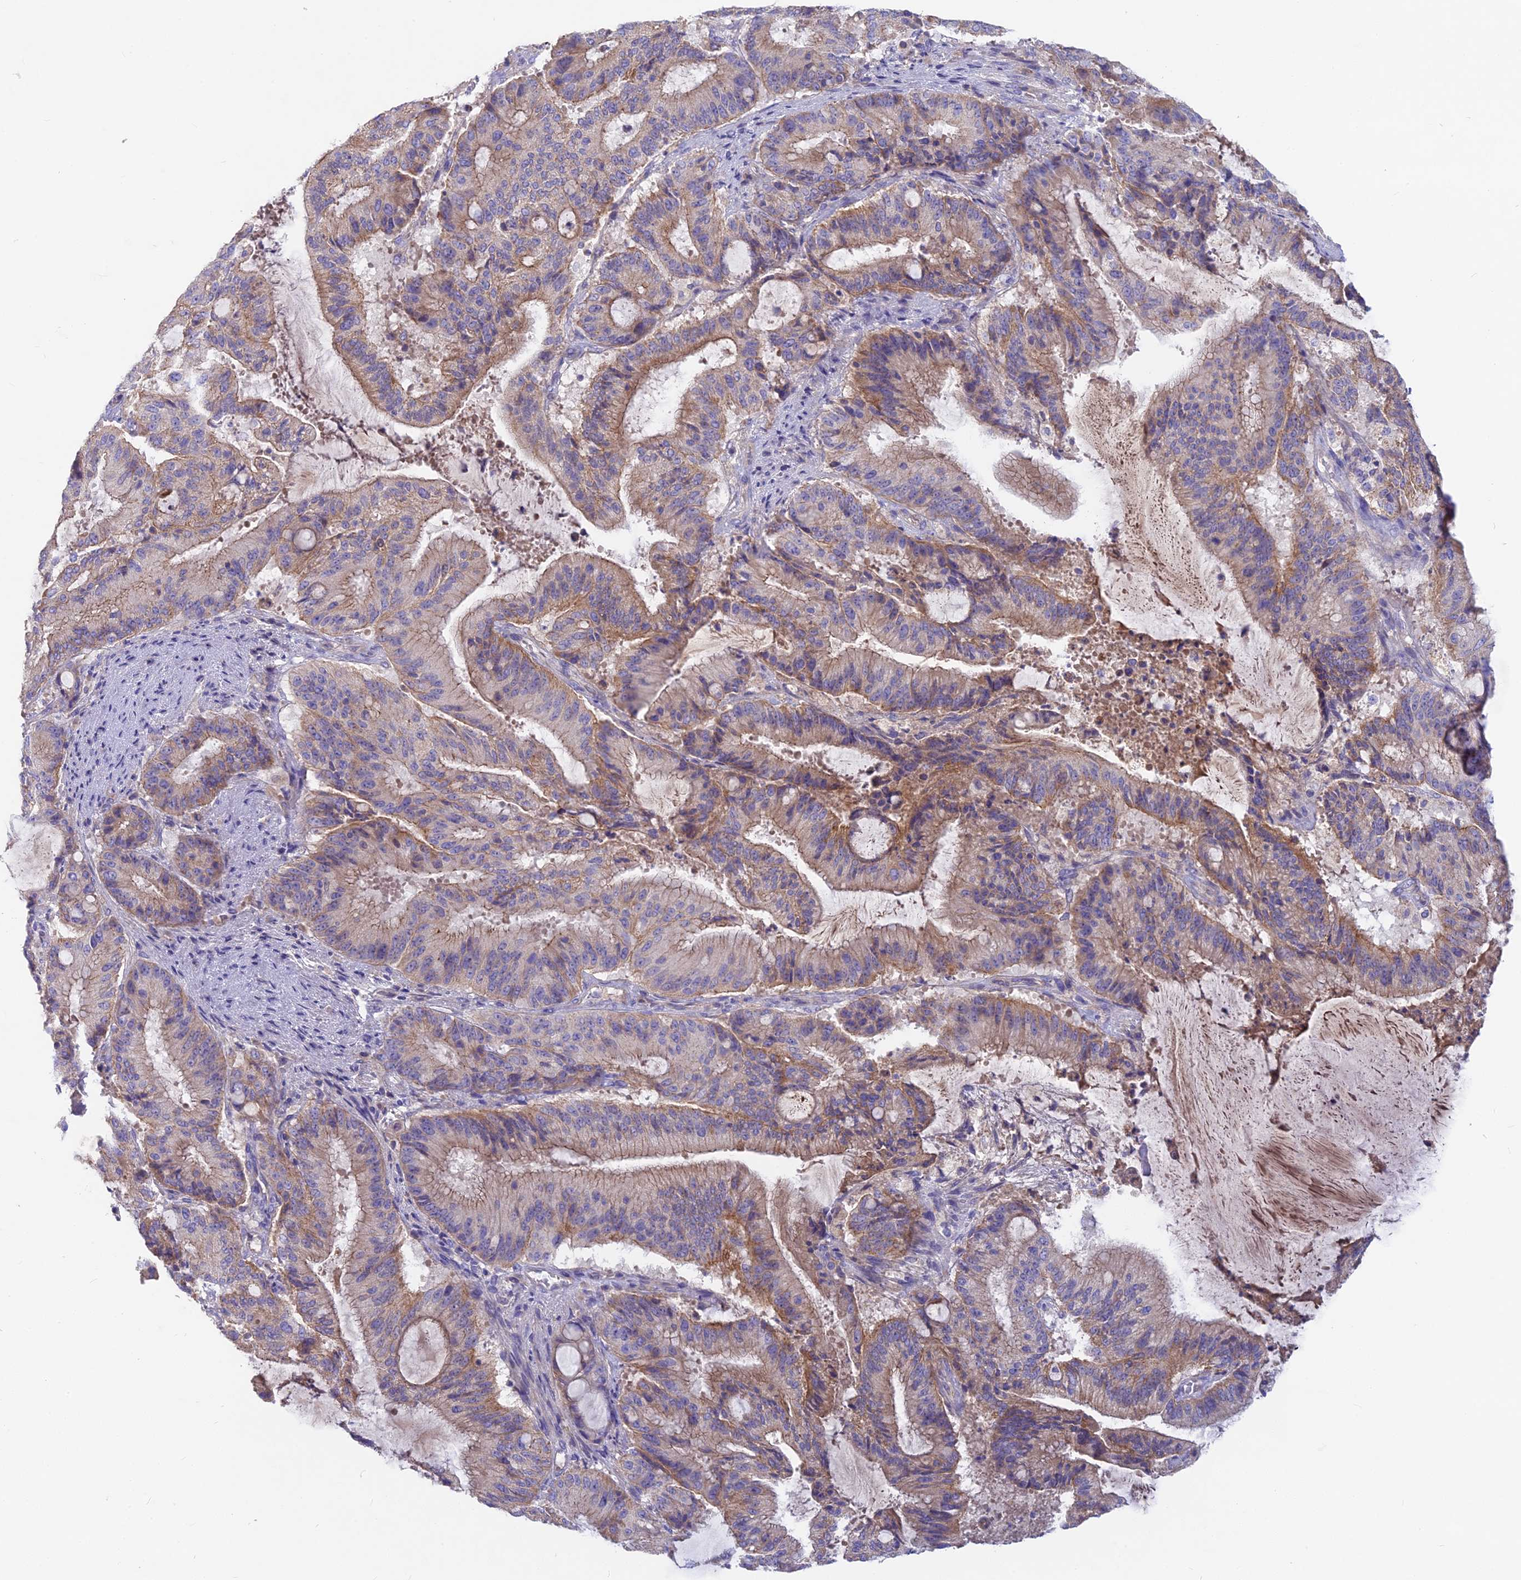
{"staining": {"intensity": "weak", "quantity": "25%-75%", "location": "cytoplasmic/membranous"}, "tissue": "liver cancer", "cell_type": "Tumor cells", "image_type": "cancer", "snomed": [{"axis": "morphology", "description": "Normal tissue, NOS"}, {"axis": "morphology", "description": "Cholangiocarcinoma"}, {"axis": "topography", "description": "Liver"}, {"axis": "topography", "description": "Peripheral nerve tissue"}], "caption": "High-magnification brightfield microscopy of liver cholangiocarcinoma stained with DAB (3,3'-diaminobenzidine) (brown) and counterstained with hematoxylin (blue). tumor cells exhibit weak cytoplasmic/membranous staining is seen in approximately25%-75% of cells.", "gene": "PZP", "patient": {"sex": "female", "age": 73}}